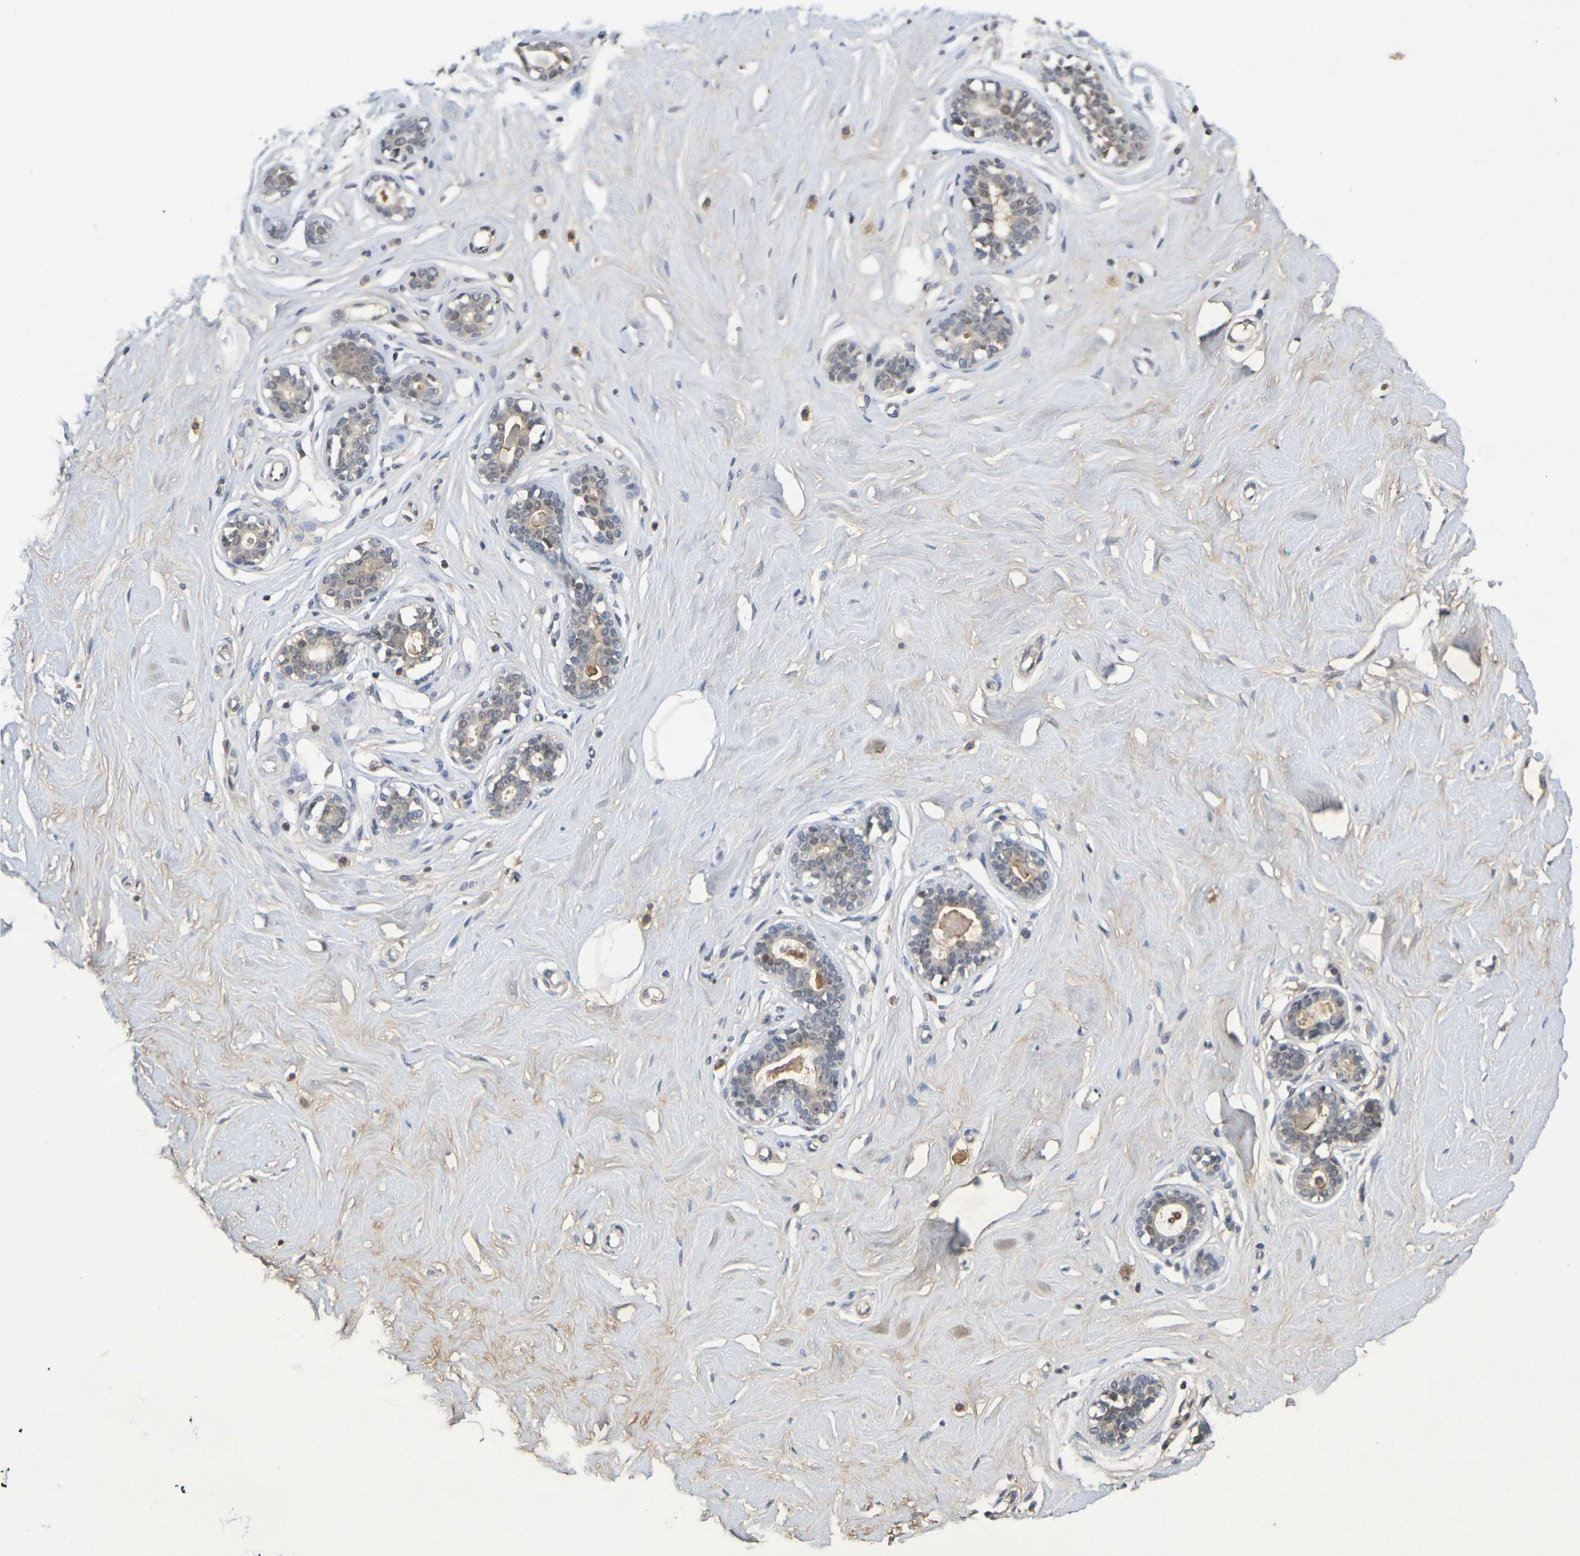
{"staining": {"intensity": "negative", "quantity": "none", "location": "none"}, "tissue": "breast", "cell_type": "Adipocytes", "image_type": "normal", "snomed": [{"axis": "morphology", "description": "Normal tissue, NOS"}, {"axis": "topography", "description": "Breast"}], "caption": "An immunohistochemistry image of normal breast is shown. There is no staining in adipocytes of breast.", "gene": "TERF2", "patient": {"sex": "female", "age": 23}}